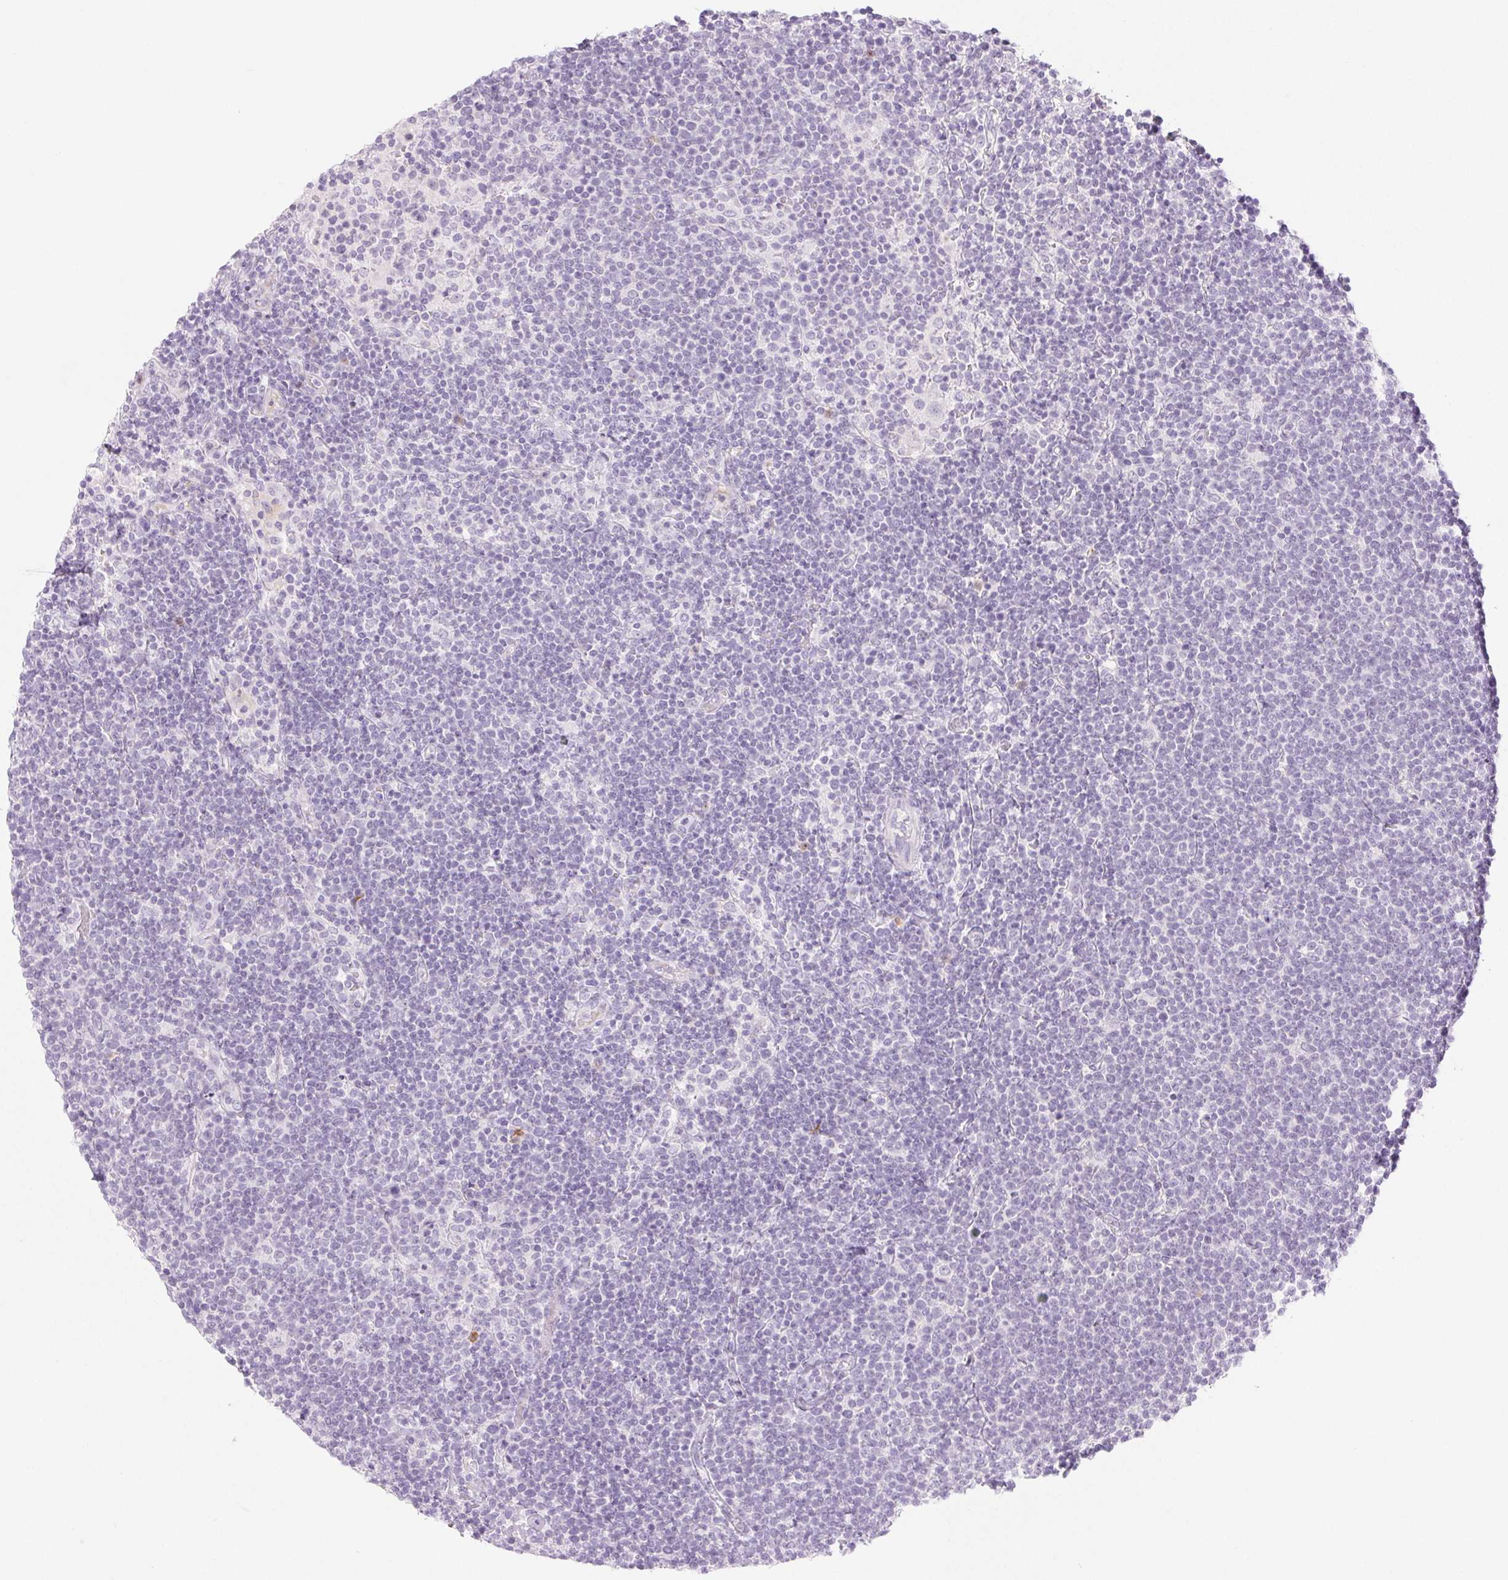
{"staining": {"intensity": "negative", "quantity": "none", "location": "none"}, "tissue": "lymphoma", "cell_type": "Tumor cells", "image_type": "cancer", "snomed": [{"axis": "morphology", "description": "Malignant lymphoma, non-Hodgkin's type, High grade"}, {"axis": "topography", "description": "Lymph node"}], "caption": "Human lymphoma stained for a protein using immunohistochemistry (IHC) displays no staining in tumor cells.", "gene": "PI3", "patient": {"sex": "male", "age": 61}}